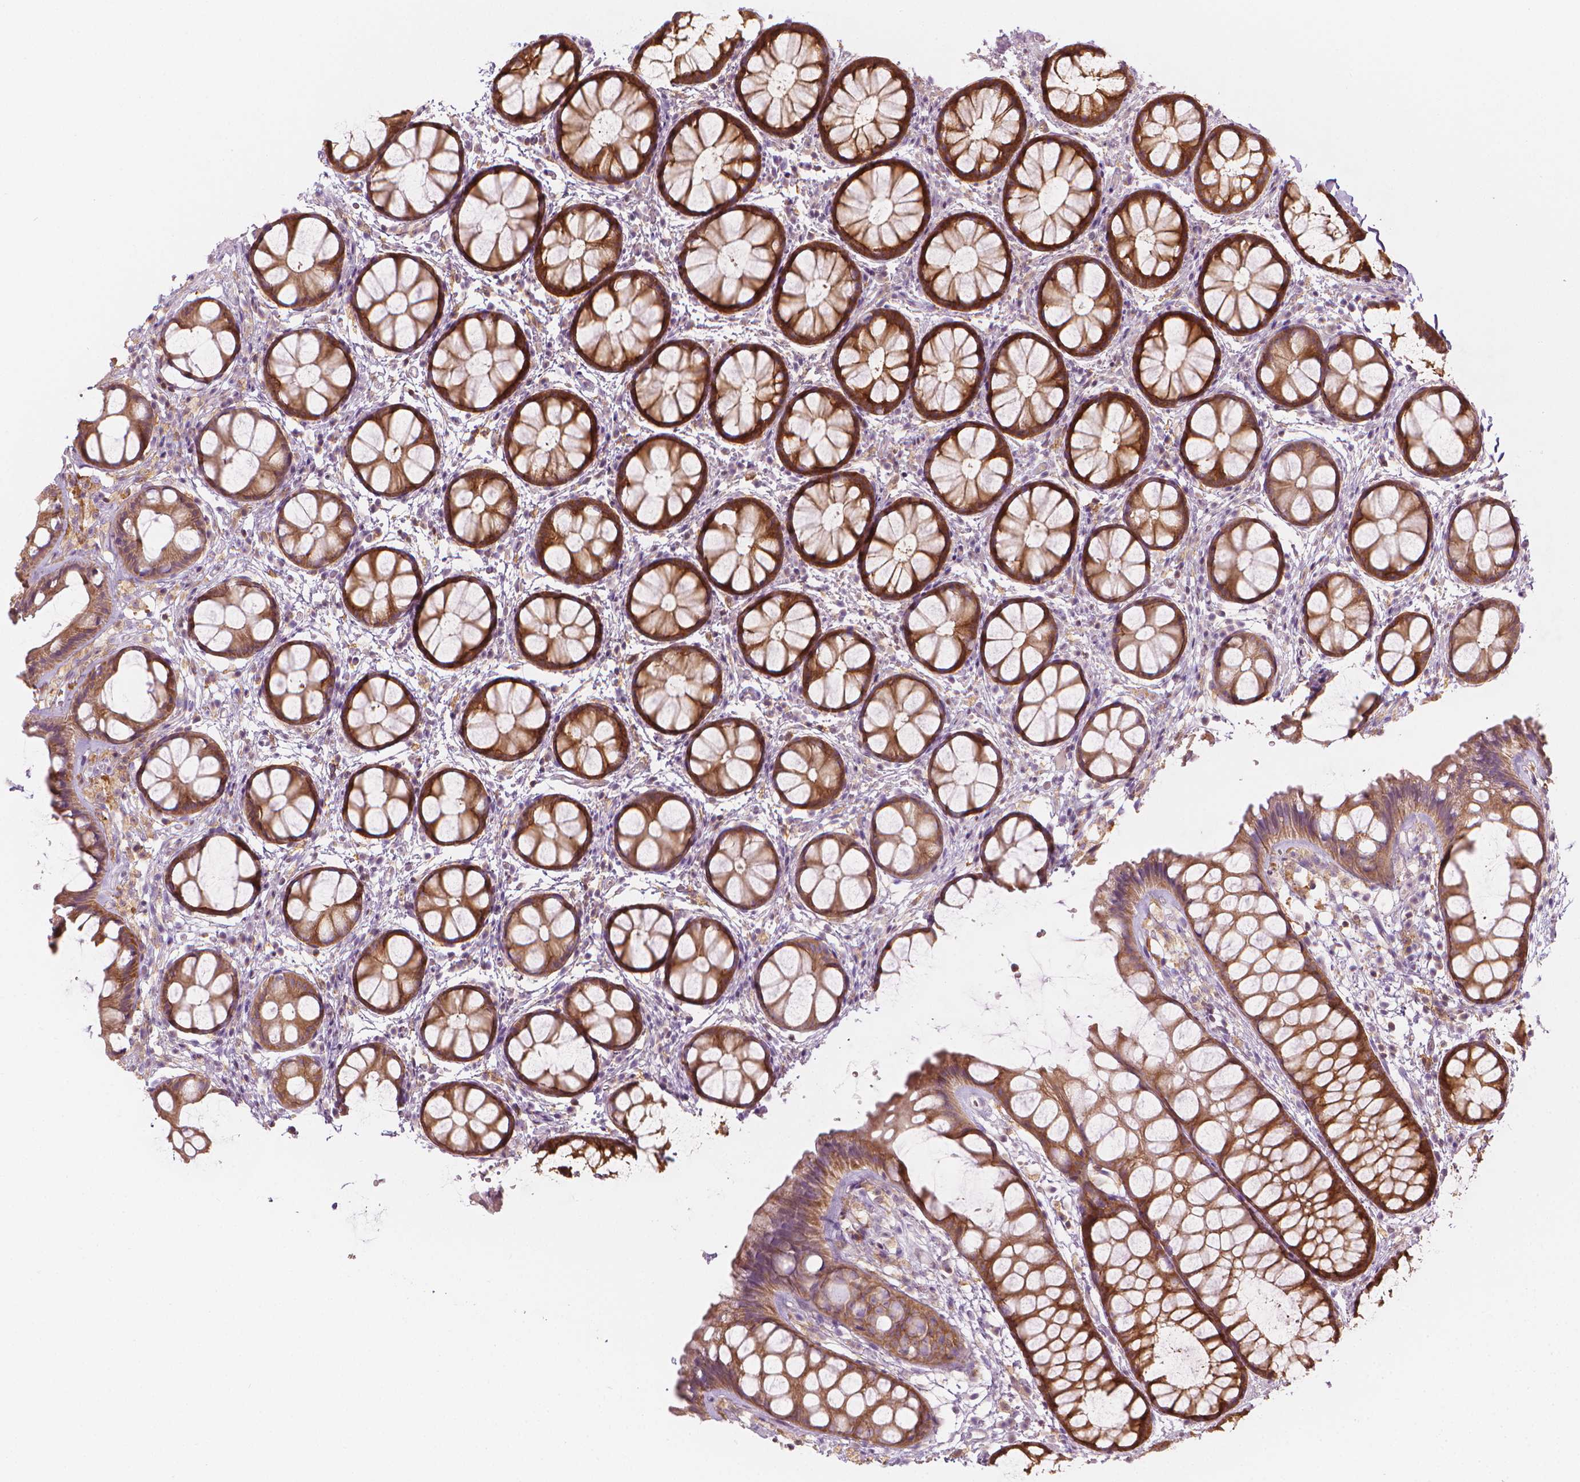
{"staining": {"intensity": "moderate", "quantity": ">75%", "location": "cytoplasmic/membranous"}, "tissue": "rectum", "cell_type": "Glandular cells", "image_type": "normal", "snomed": [{"axis": "morphology", "description": "Normal tissue, NOS"}, {"axis": "topography", "description": "Rectum"}], "caption": "Rectum was stained to show a protein in brown. There is medium levels of moderate cytoplasmic/membranous staining in about >75% of glandular cells. (DAB (3,3'-diaminobenzidine) IHC, brown staining for protein, blue staining for nuclei).", "gene": "SHMT1", "patient": {"sex": "female", "age": 62}}